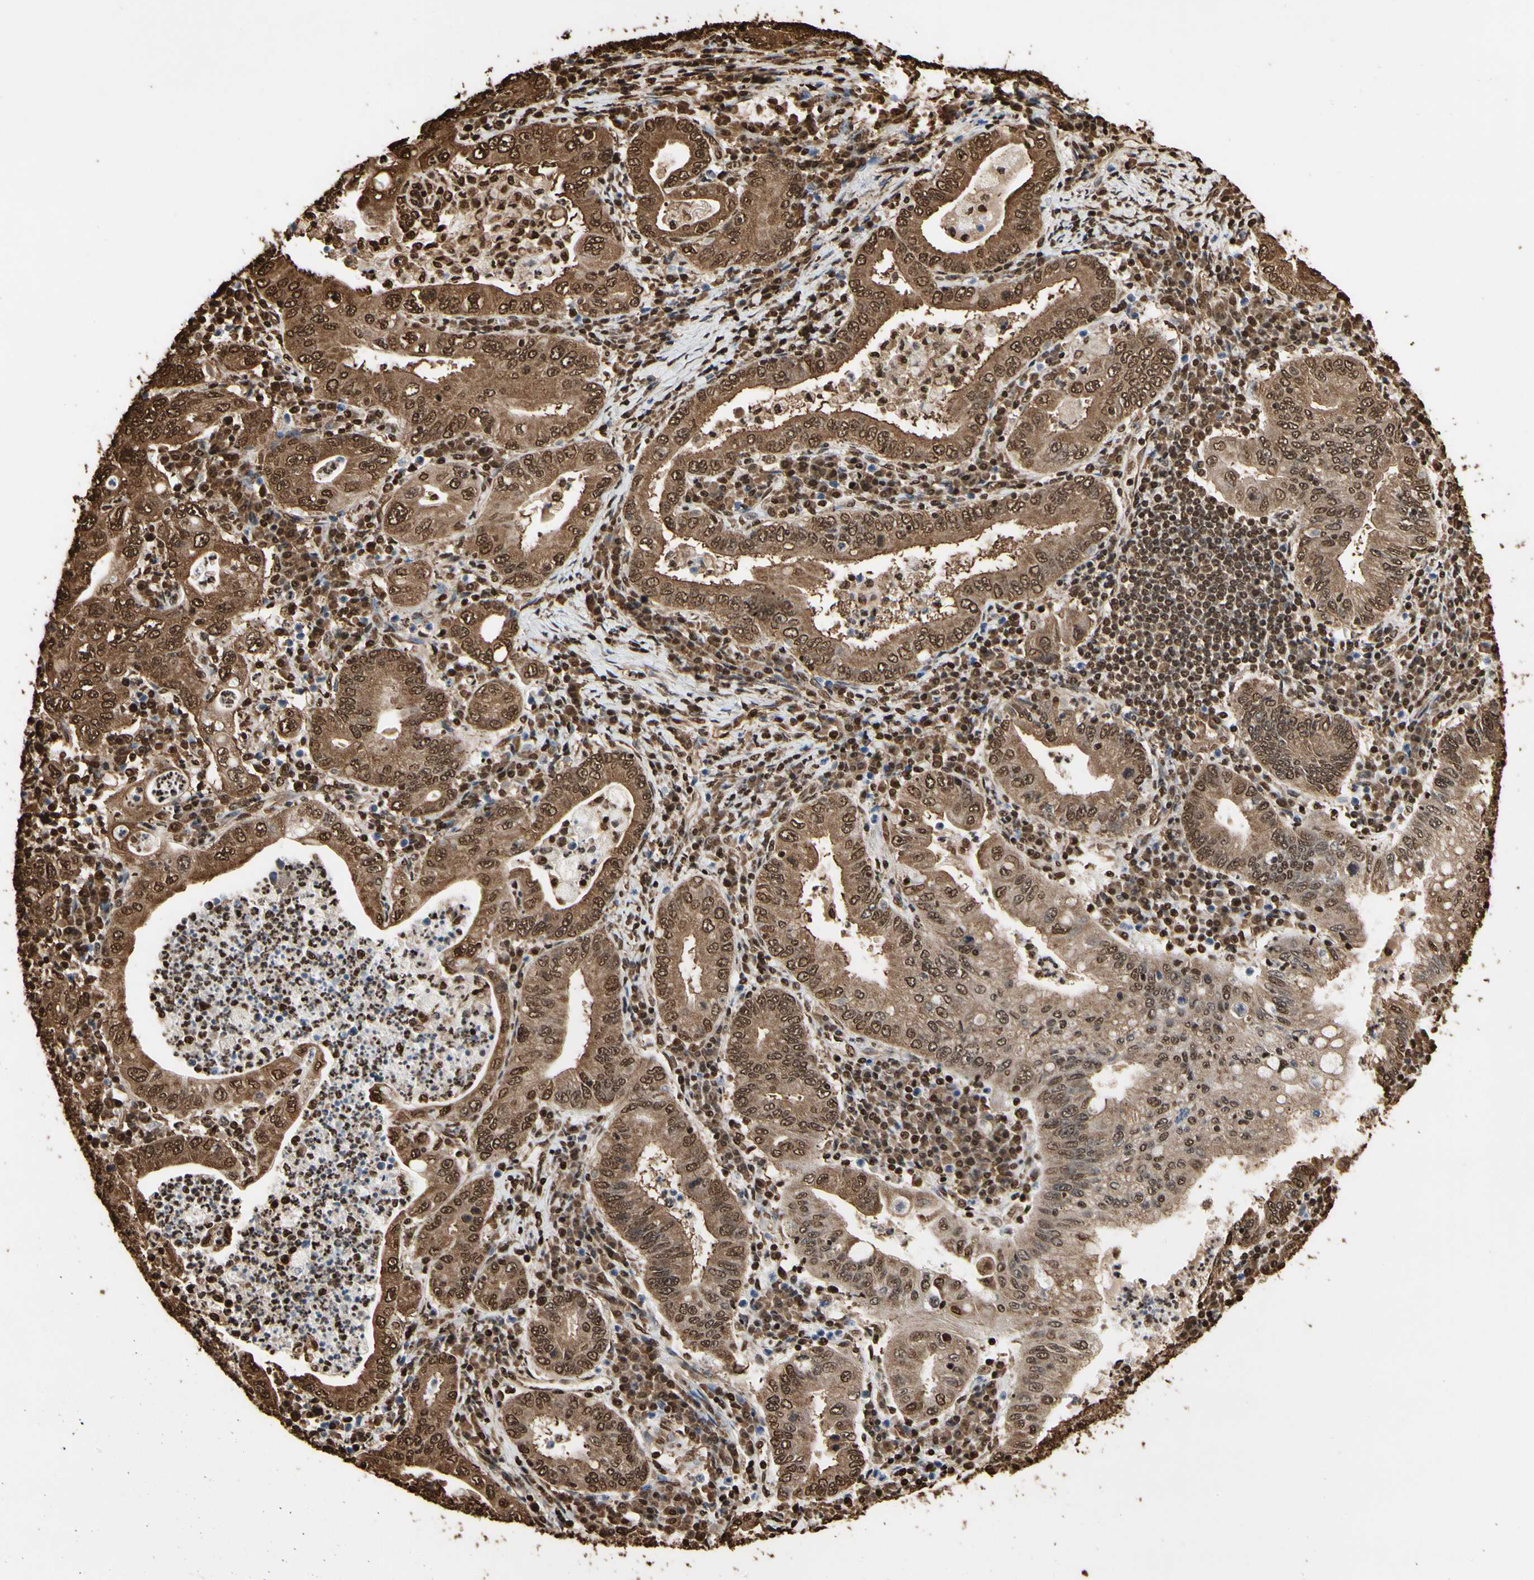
{"staining": {"intensity": "strong", "quantity": ">75%", "location": "cytoplasmic/membranous,nuclear"}, "tissue": "stomach cancer", "cell_type": "Tumor cells", "image_type": "cancer", "snomed": [{"axis": "morphology", "description": "Normal tissue, NOS"}, {"axis": "morphology", "description": "Adenocarcinoma, NOS"}, {"axis": "topography", "description": "Esophagus"}, {"axis": "topography", "description": "Stomach, upper"}, {"axis": "topography", "description": "Peripheral nerve tissue"}], "caption": "Tumor cells exhibit strong cytoplasmic/membranous and nuclear expression in approximately >75% of cells in stomach adenocarcinoma.", "gene": "HNRNPK", "patient": {"sex": "male", "age": 62}}